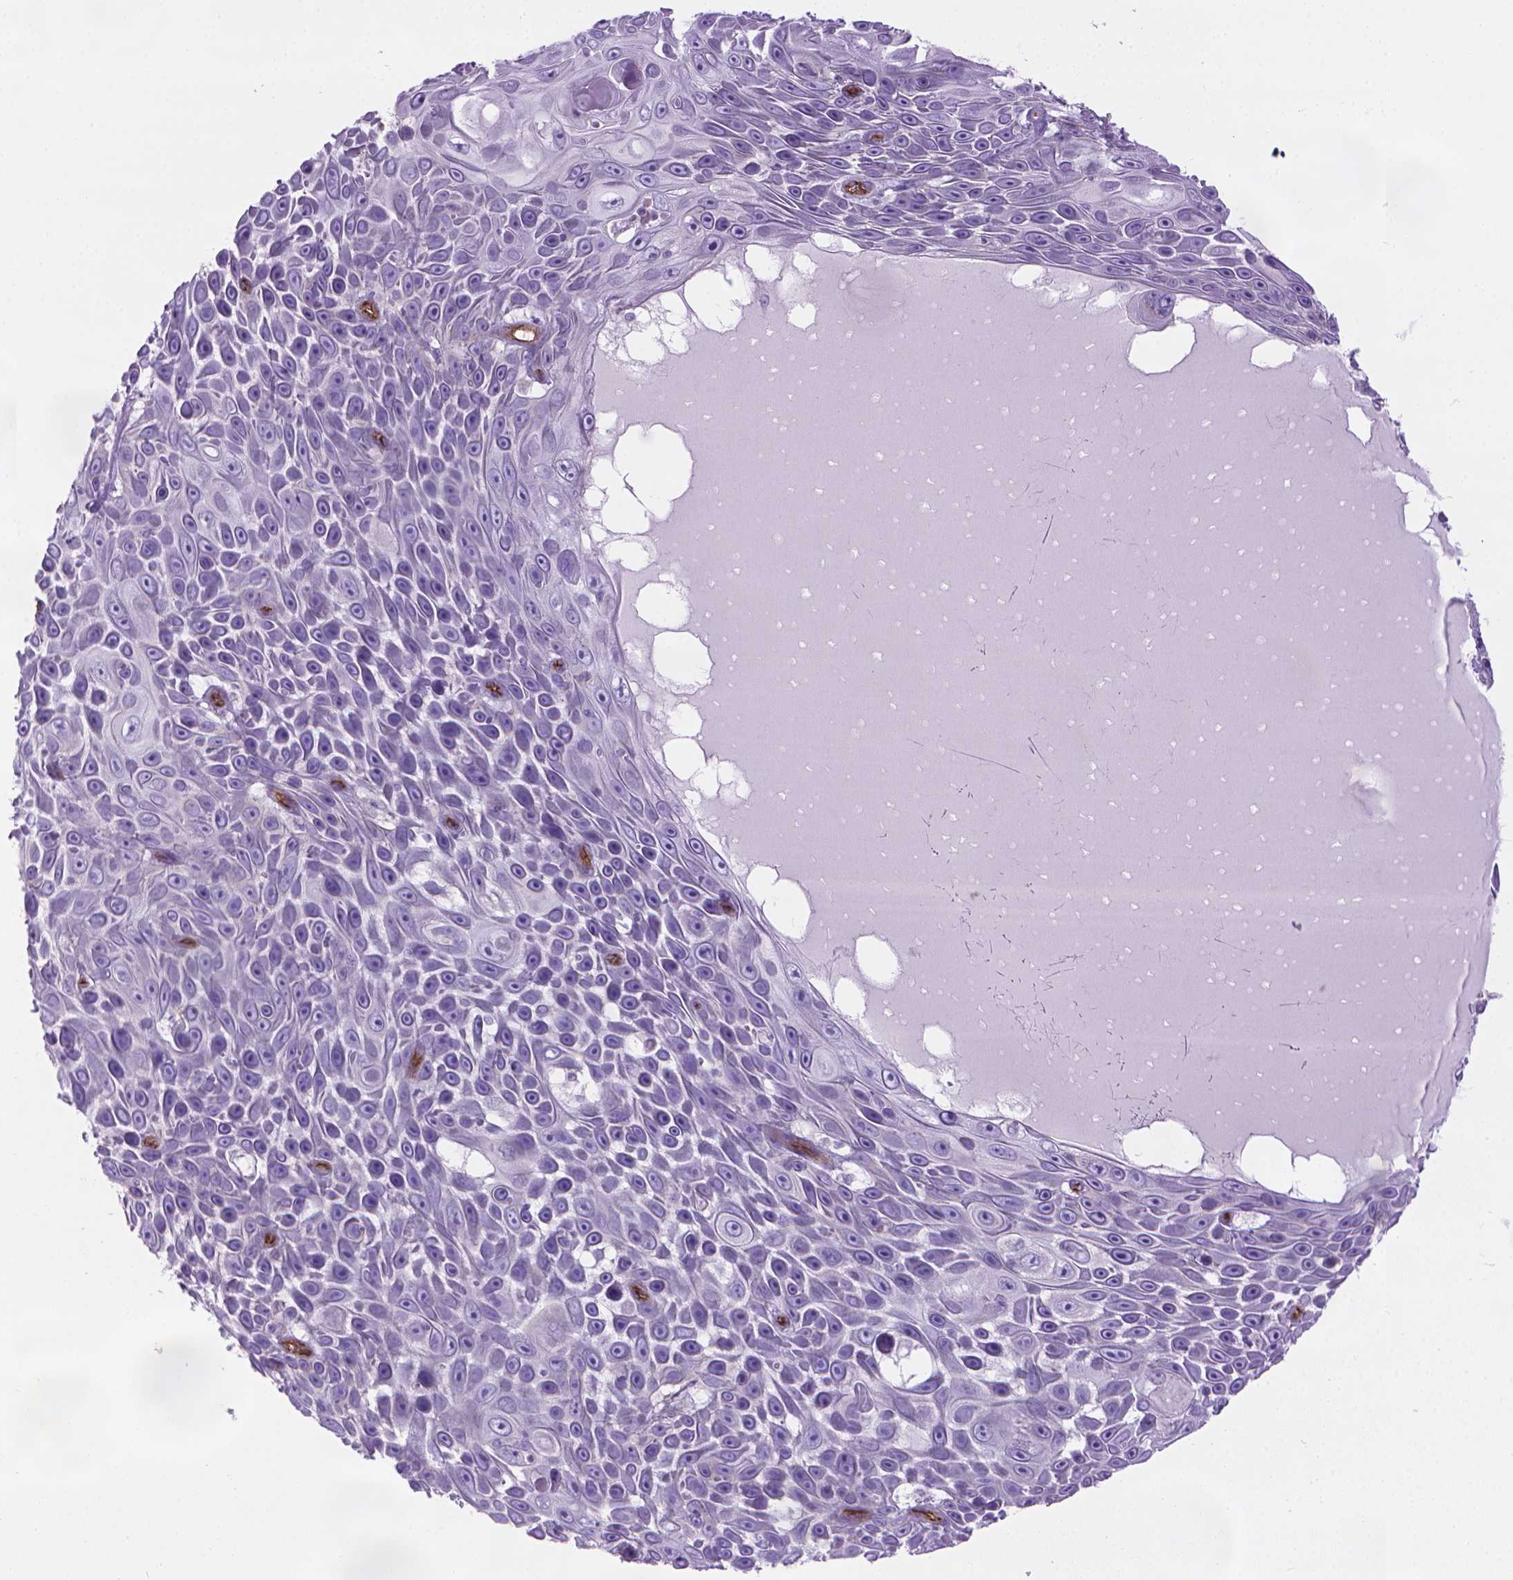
{"staining": {"intensity": "negative", "quantity": "none", "location": "none"}, "tissue": "skin cancer", "cell_type": "Tumor cells", "image_type": "cancer", "snomed": [{"axis": "morphology", "description": "Squamous cell carcinoma, NOS"}, {"axis": "topography", "description": "Skin"}], "caption": "The image demonstrates no significant expression in tumor cells of squamous cell carcinoma (skin).", "gene": "TENT5A", "patient": {"sex": "male", "age": 82}}